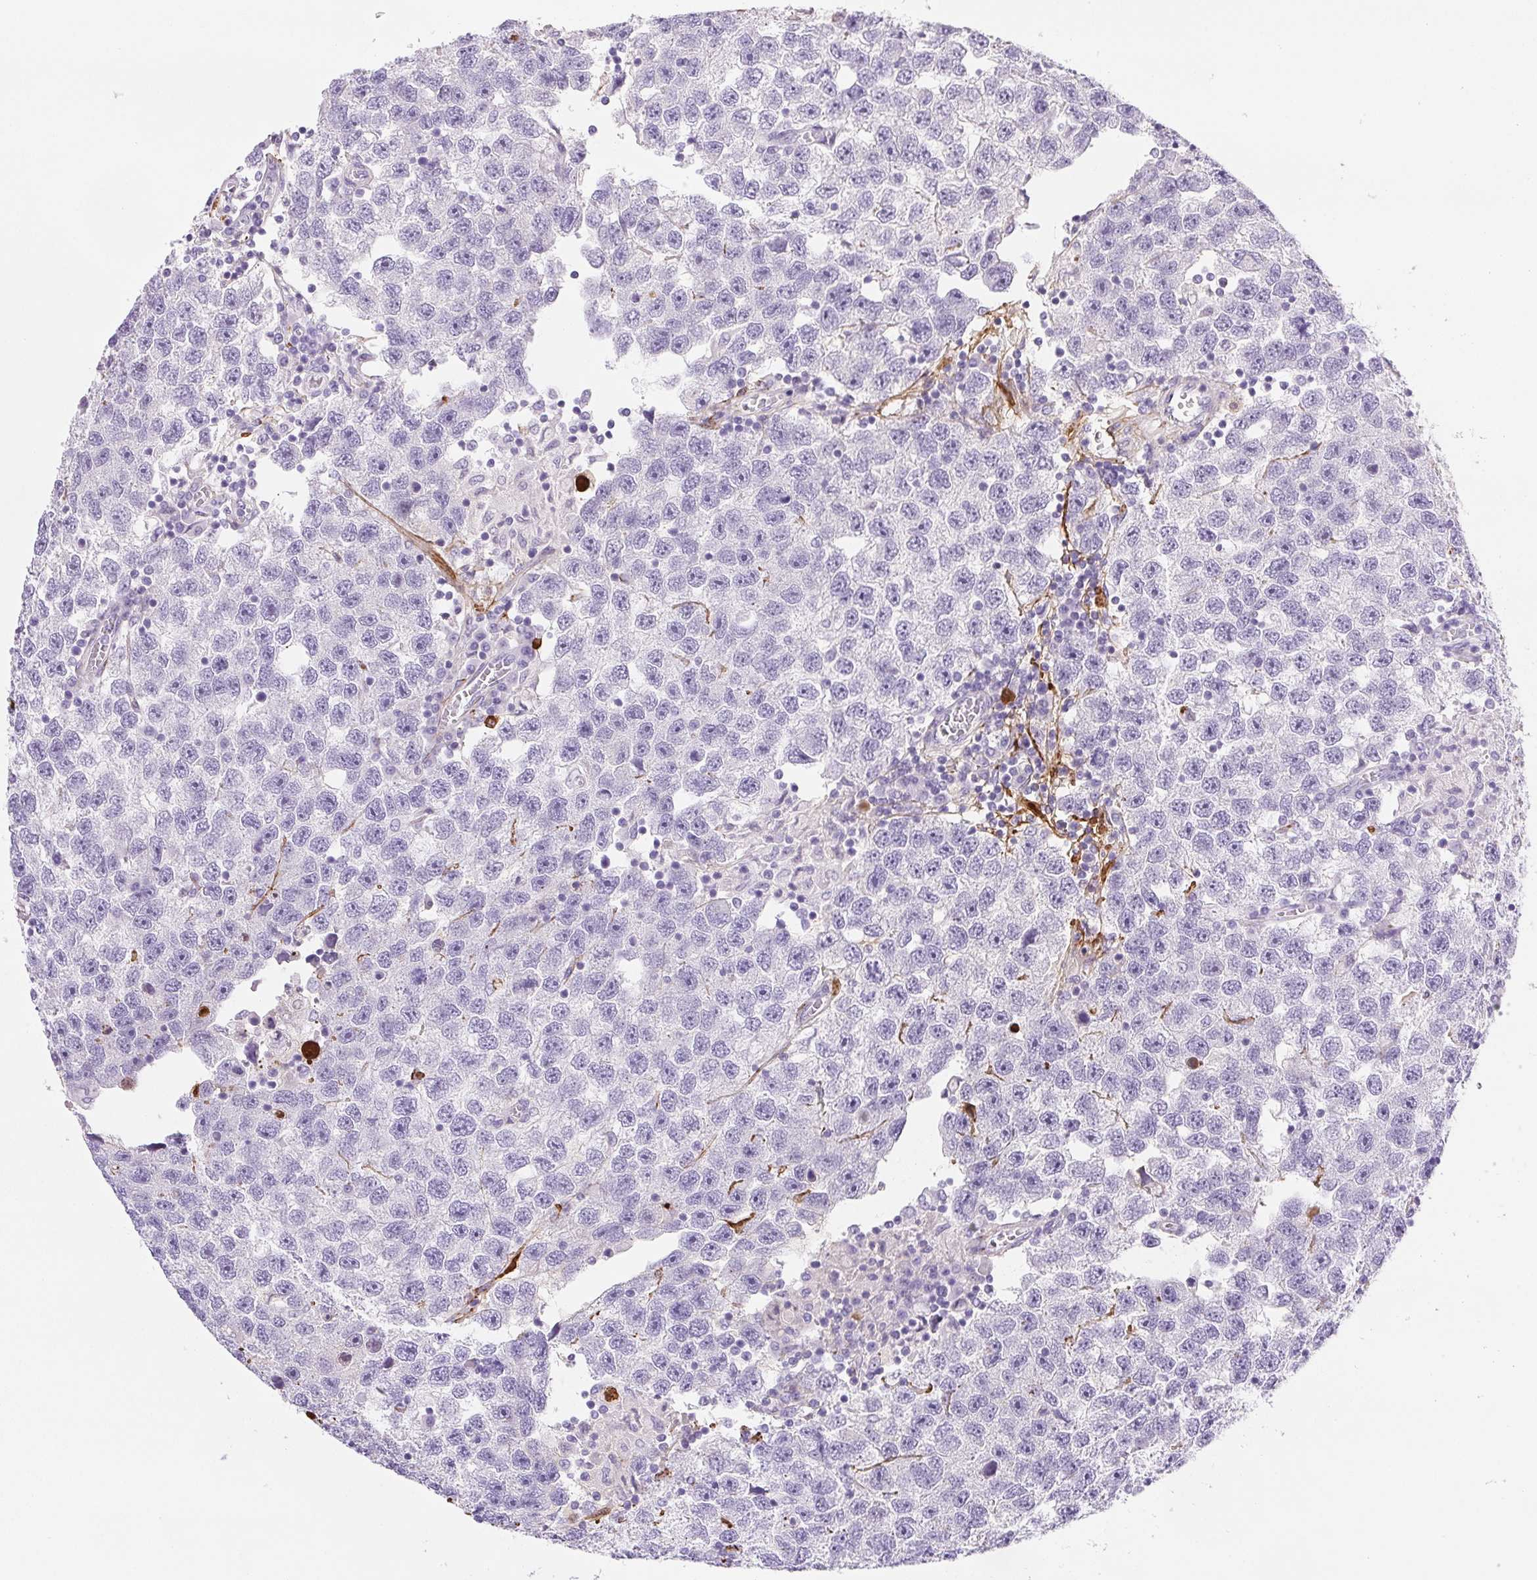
{"staining": {"intensity": "negative", "quantity": "none", "location": "none"}, "tissue": "testis cancer", "cell_type": "Tumor cells", "image_type": "cancer", "snomed": [{"axis": "morphology", "description": "Seminoma, NOS"}, {"axis": "topography", "description": "Testis"}], "caption": "IHC micrograph of neoplastic tissue: testis seminoma stained with DAB shows no significant protein positivity in tumor cells.", "gene": "VTN", "patient": {"sex": "male", "age": 26}}